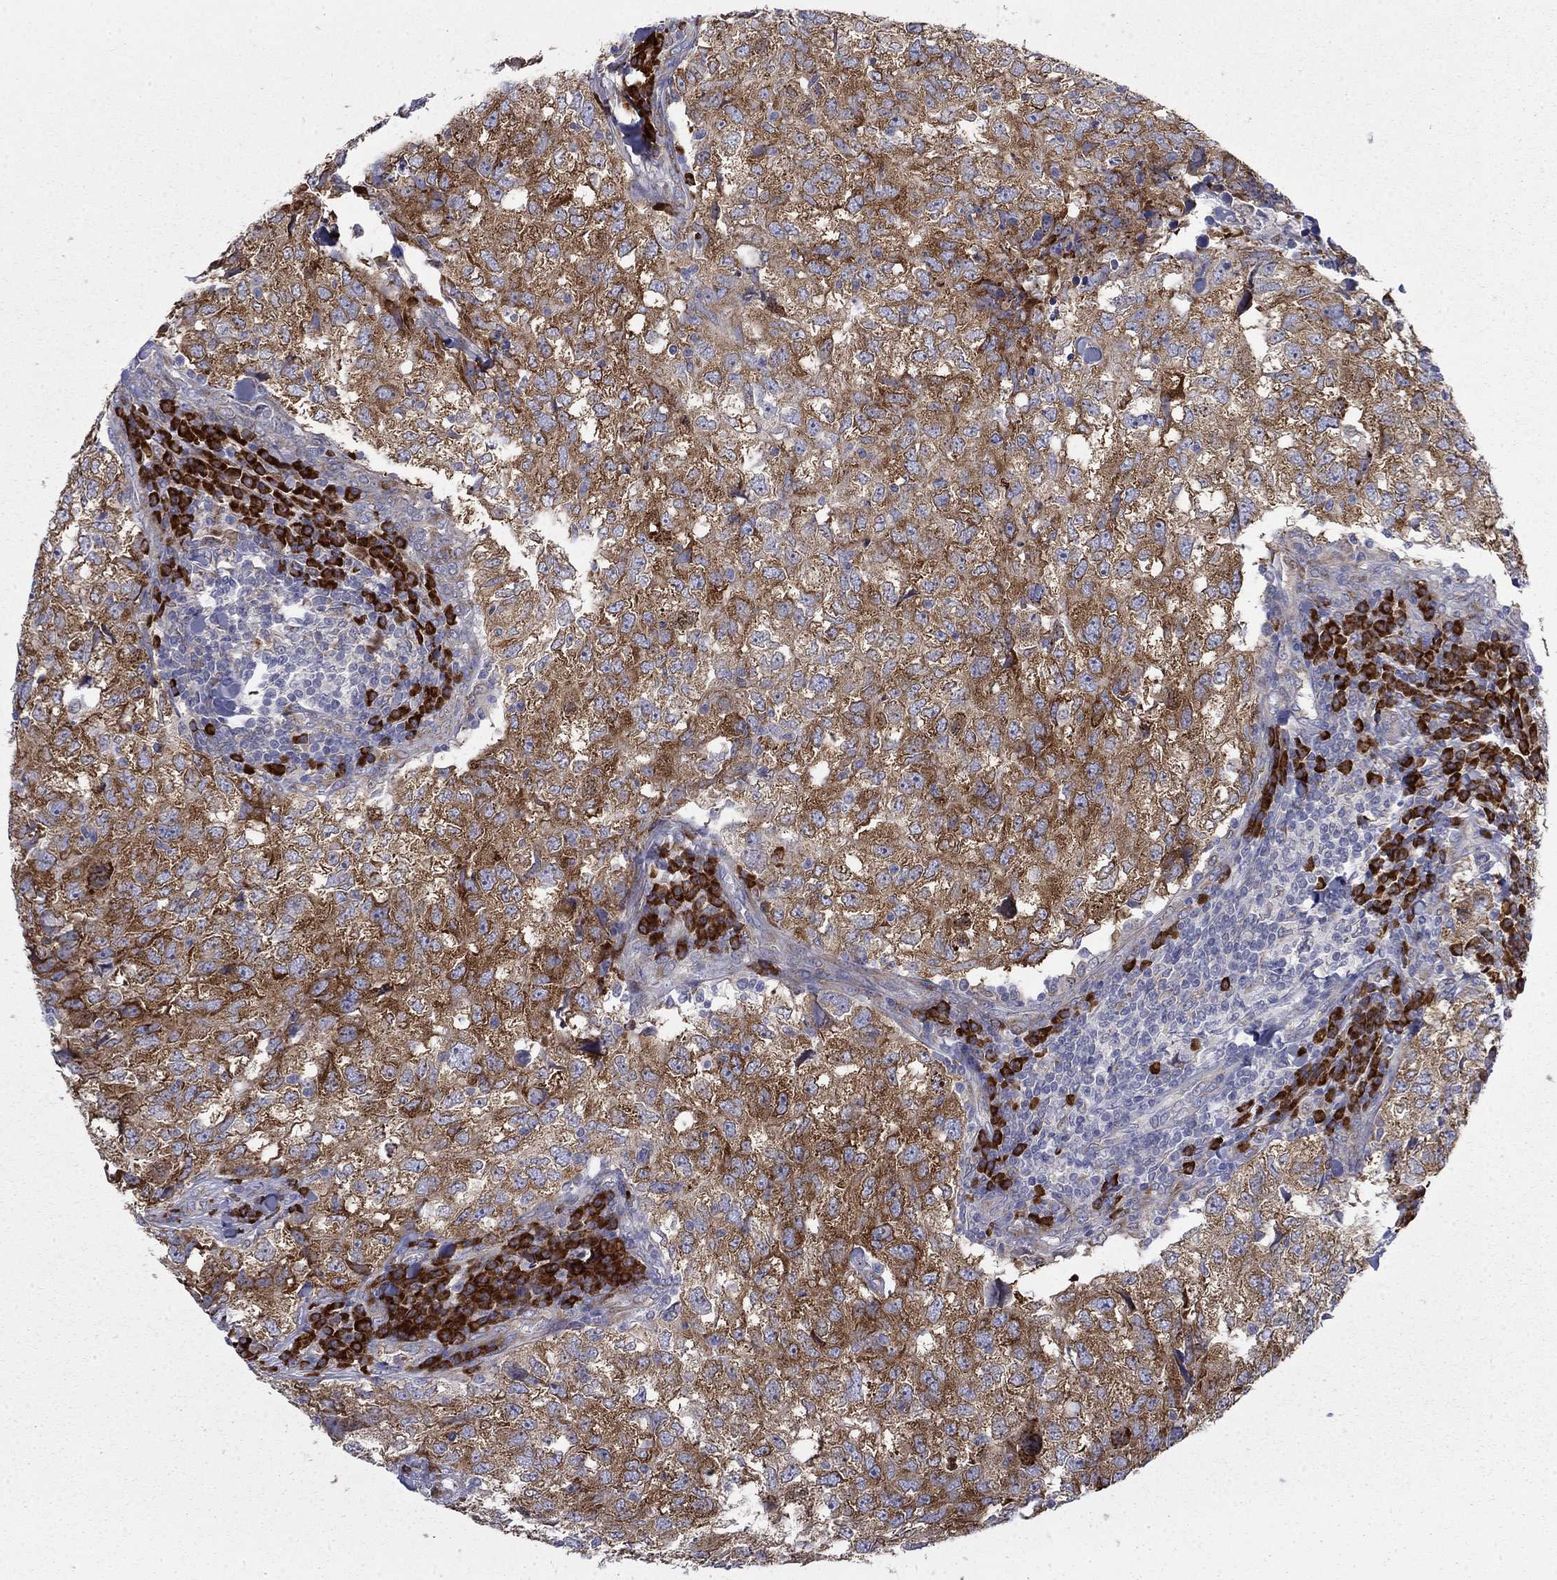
{"staining": {"intensity": "strong", "quantity": ">75%", "location": "cytoplasmic/membranous"}, "tissue": "breast cancer", "cell_type": "Tumor cells", "image_type": "cancer", "snomed": [{"axis": "morphology", "description": "Duct carcinoma"}, {"axis": "topography", "description": "Breast"}], "caption": "Immunohistochemical staining of human breast cancer reveals strong cytoplasmic/membranous protein positivity in approximately >75% of tumor cells.", "gene": "PABPC4", "patient": {"sex": "female", "age": 30}}